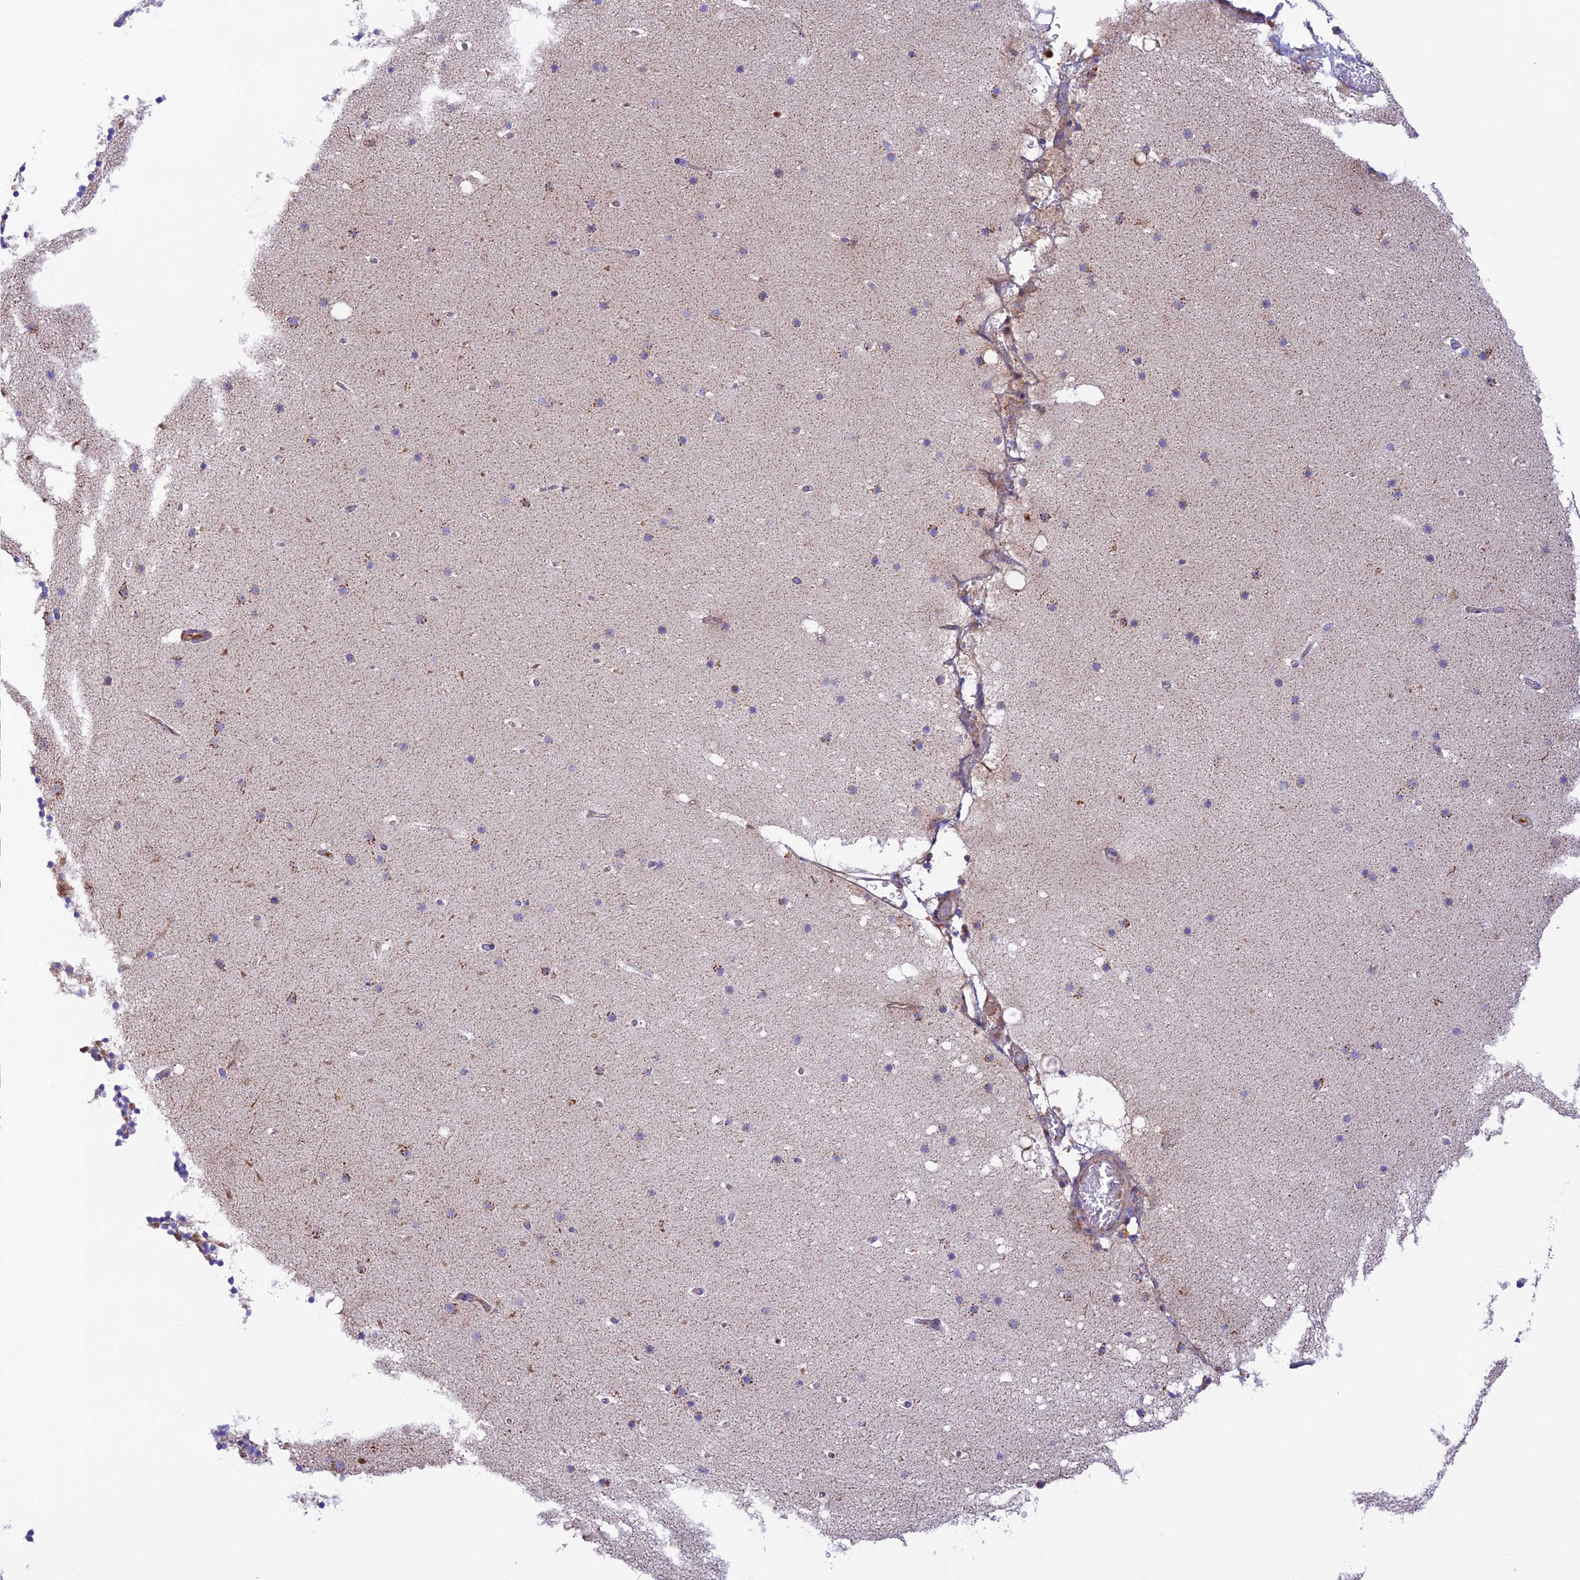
{"staining": {"intensity": "moderate", "quantity": "25%-75%", "location": "cytoplasmic/membranous"}, "tissue": "cerebellum", "cell_type": "Cells in granular layer", "image_type": "normal", "snomed": [{"axis": "morphology", "description": "Normal tissue, NOS"}, {"axis": "topography", "description": "Cerebellum"}], "caption": "The micrograph reveals immunohistochemical staining of unremarkable cerebellum. There is moderate cytoplasmic/membranous expression is identified in approximately 25%-75% of cells in granular layer.", "gene": "UAP1L1", "patient": {"sex": "male", "age": 57}}